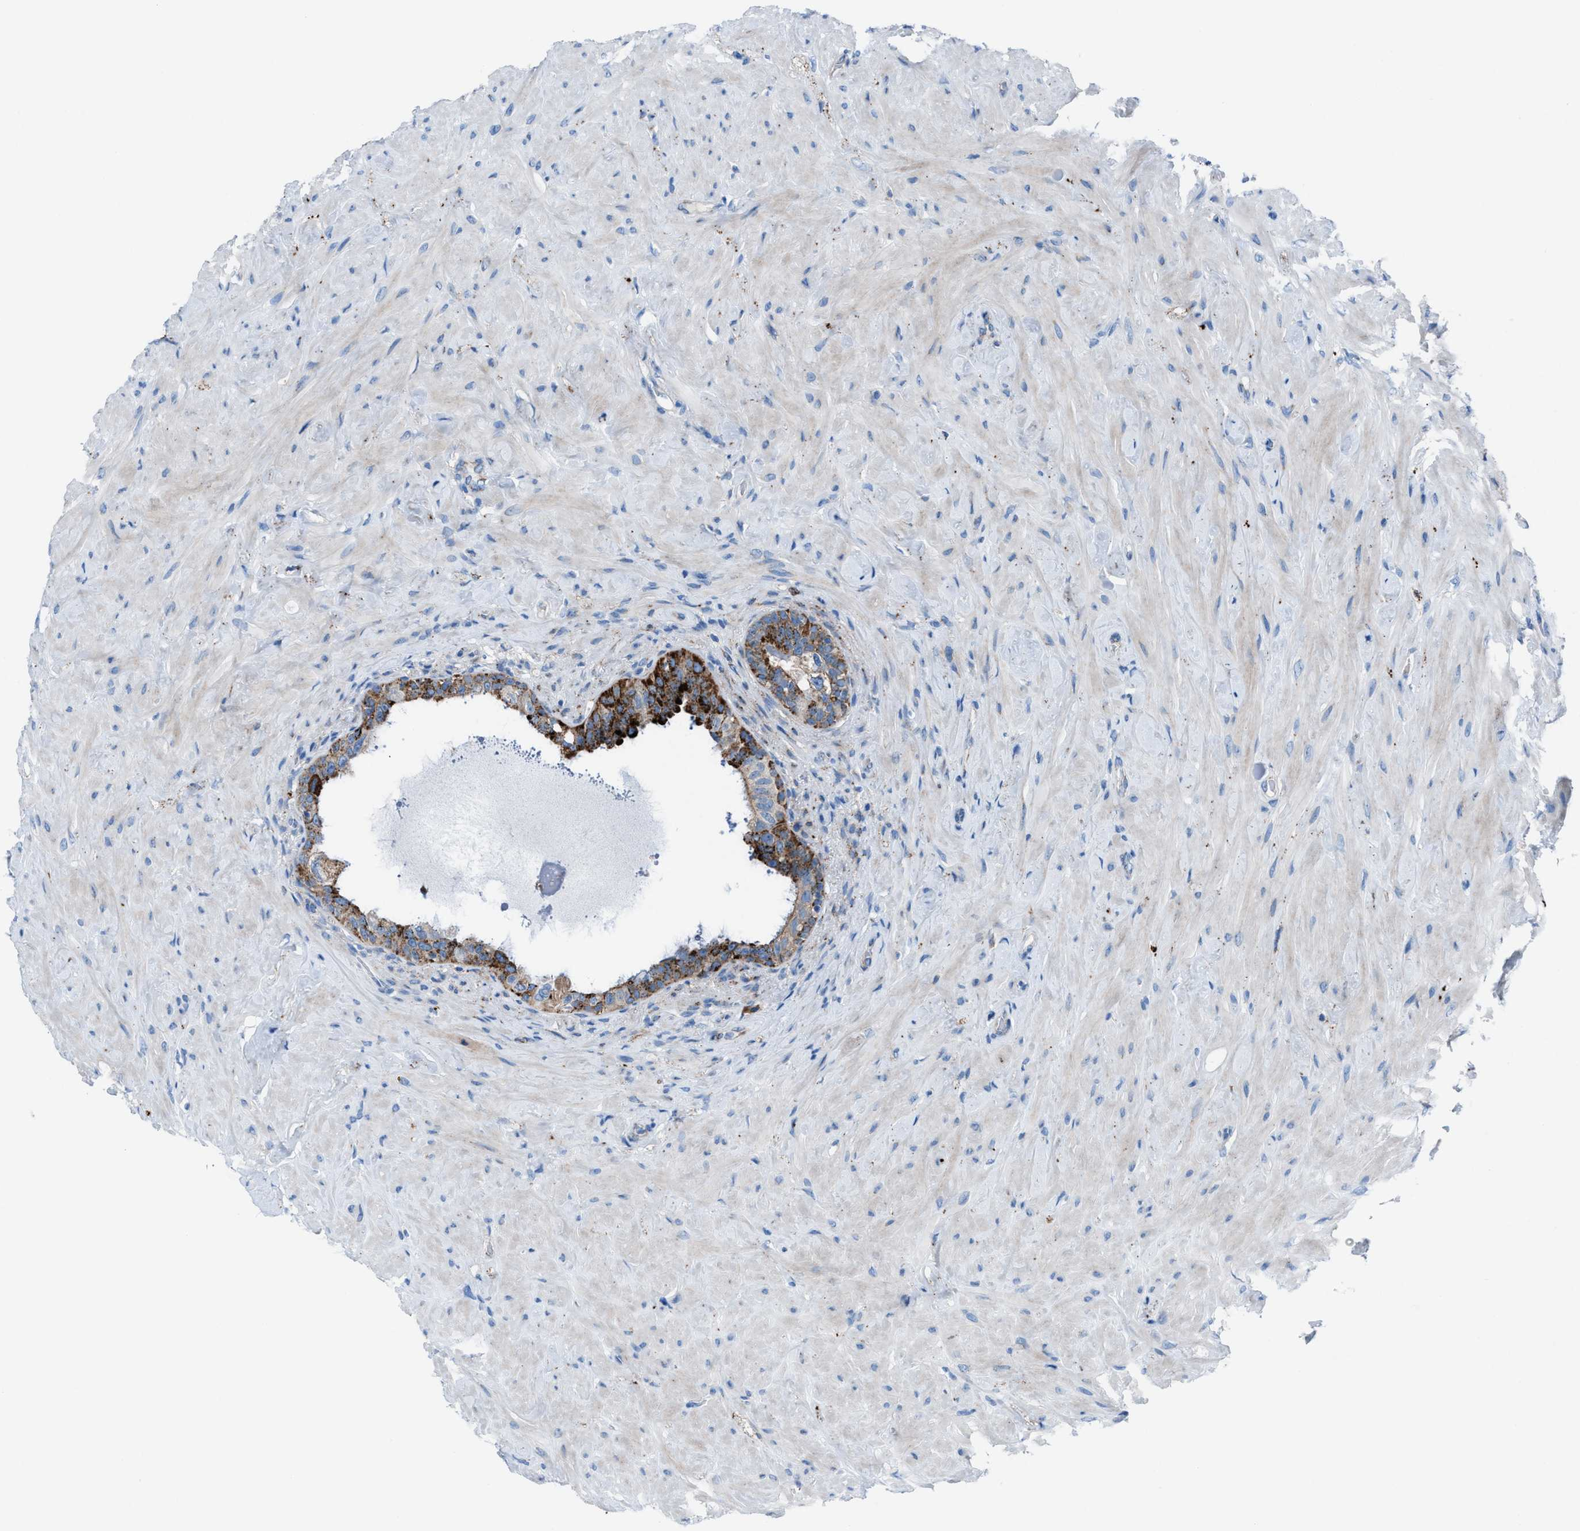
{"staining": {"intensity": "moderate", "quantity": ">75%", "location": "cytoplasmic/membranous"}, "tissue": "seminal vesicle", "cell_type": "Glandular cells", "image_type": "normal", "snomed": [{"axis": "morphology", "description": "Normal tissue, NOS"}, {"axis": "topography", "description": "Seminal veicle"}], "caption": "Glandular cells exhibit moderate cytoplasmic/membranous expression in about >75% of cells in normal seminal vesicle. The staining was performed using DAB, with brown indicating positive protein expression. Nuclei are stained blue with hematoxylin.", "gene": "CD1B", "patient": {"sex": "male", "age": 68}}